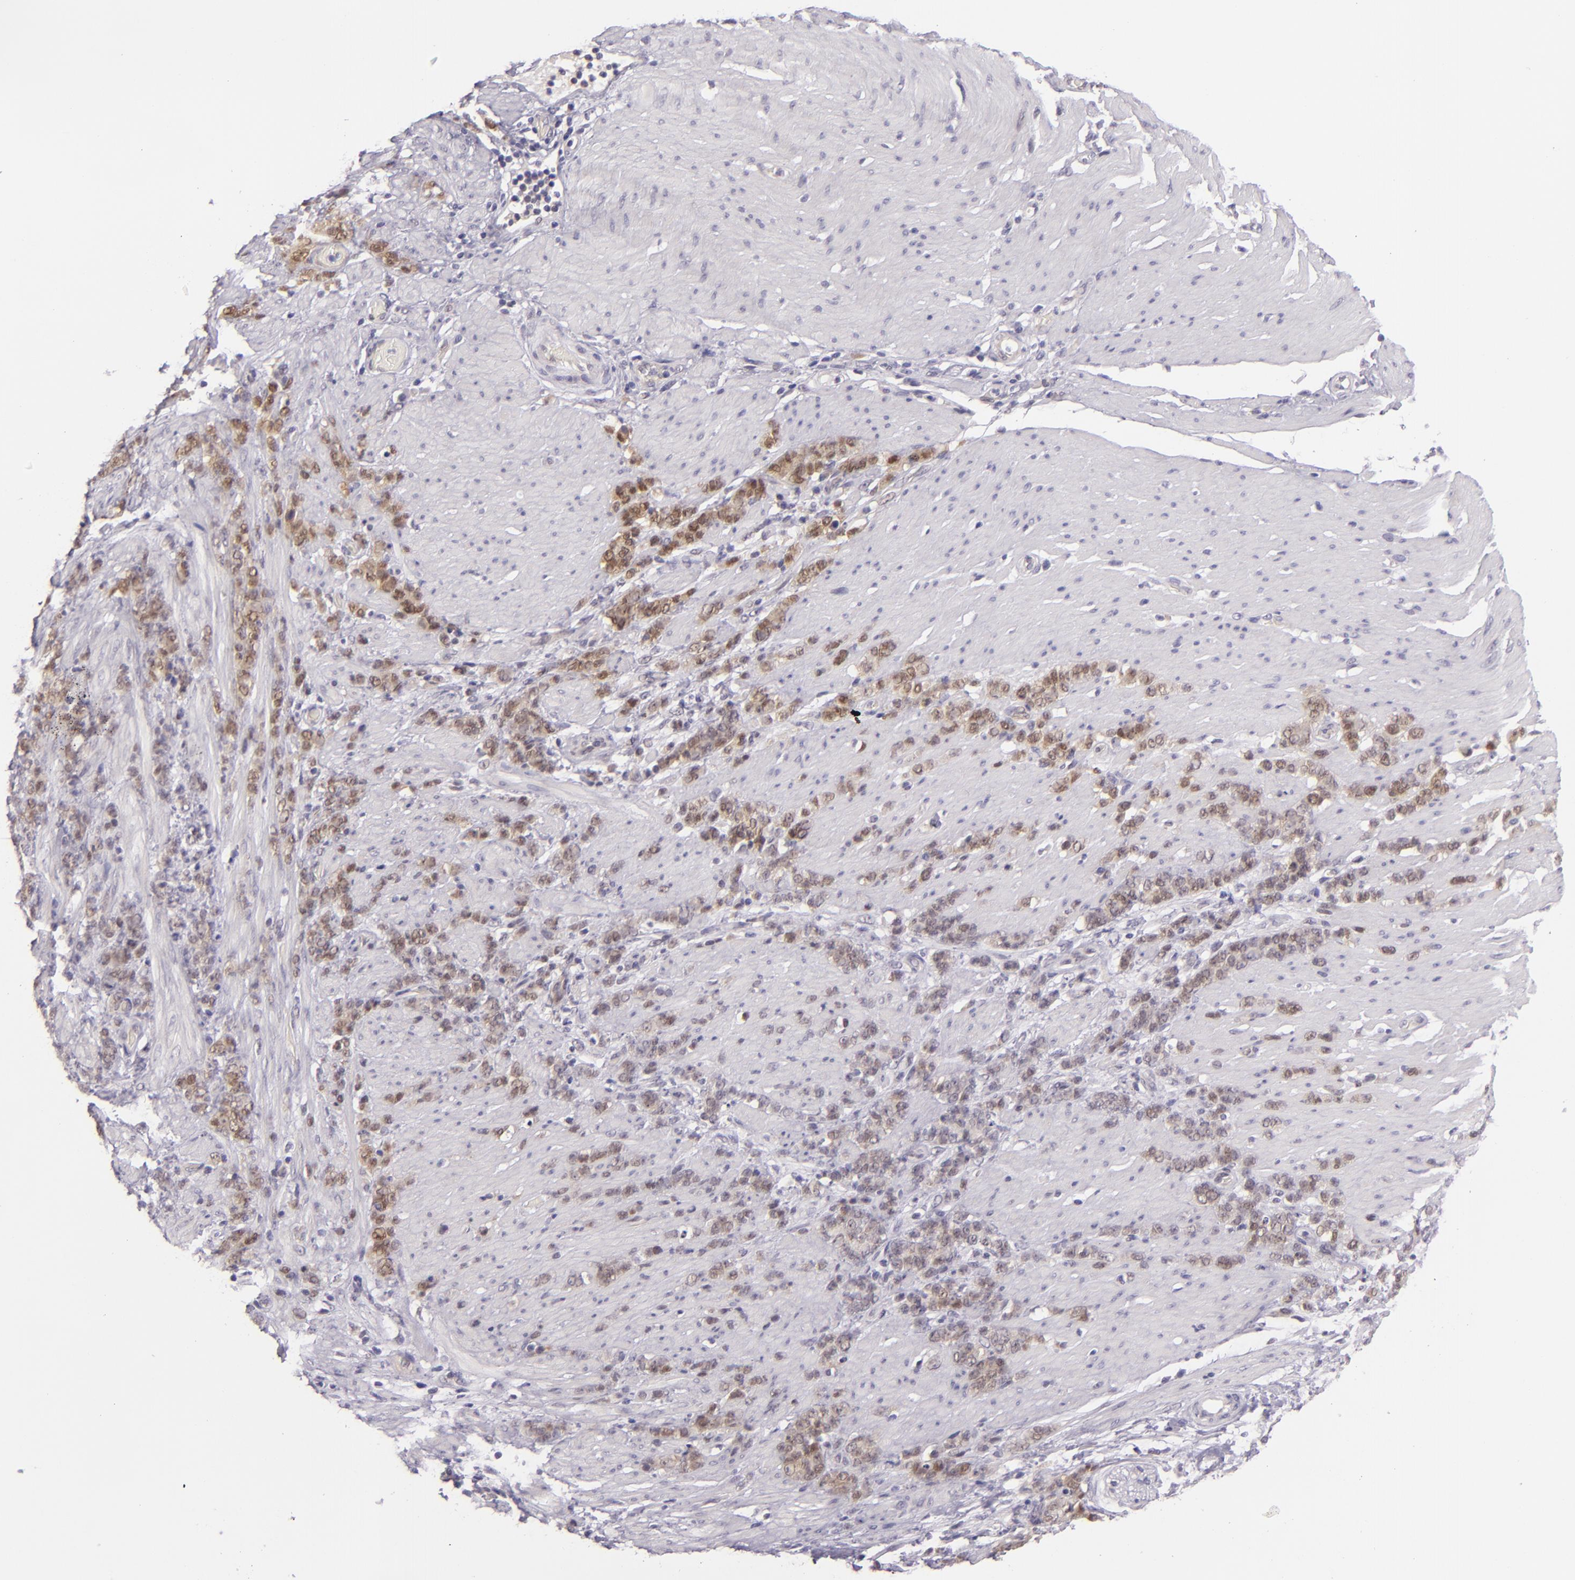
{"staining": {"intensity": "weak", "quantity": "25%-75%", "location": "cytoplasmic/membranous"}, "tissue": "stomach cancer", "cell_type": "Tumor cells", "image_type": "cancer", "snomed": [{"axis": "morphology", "description": "Adenocarcinoma, NOS"}, {"axis": "topography", "description": "Stomach, lower"}], "caption": "Stomach cancer (adenocarcinoma) tissue demonstrates weak cytoplasmic/membranous expression in approximately 25%-75% of tumor cells, visualized by immunohistochemistry.", "gene": "CSE1L", "patient": {"sex": "male", "age": 88}}